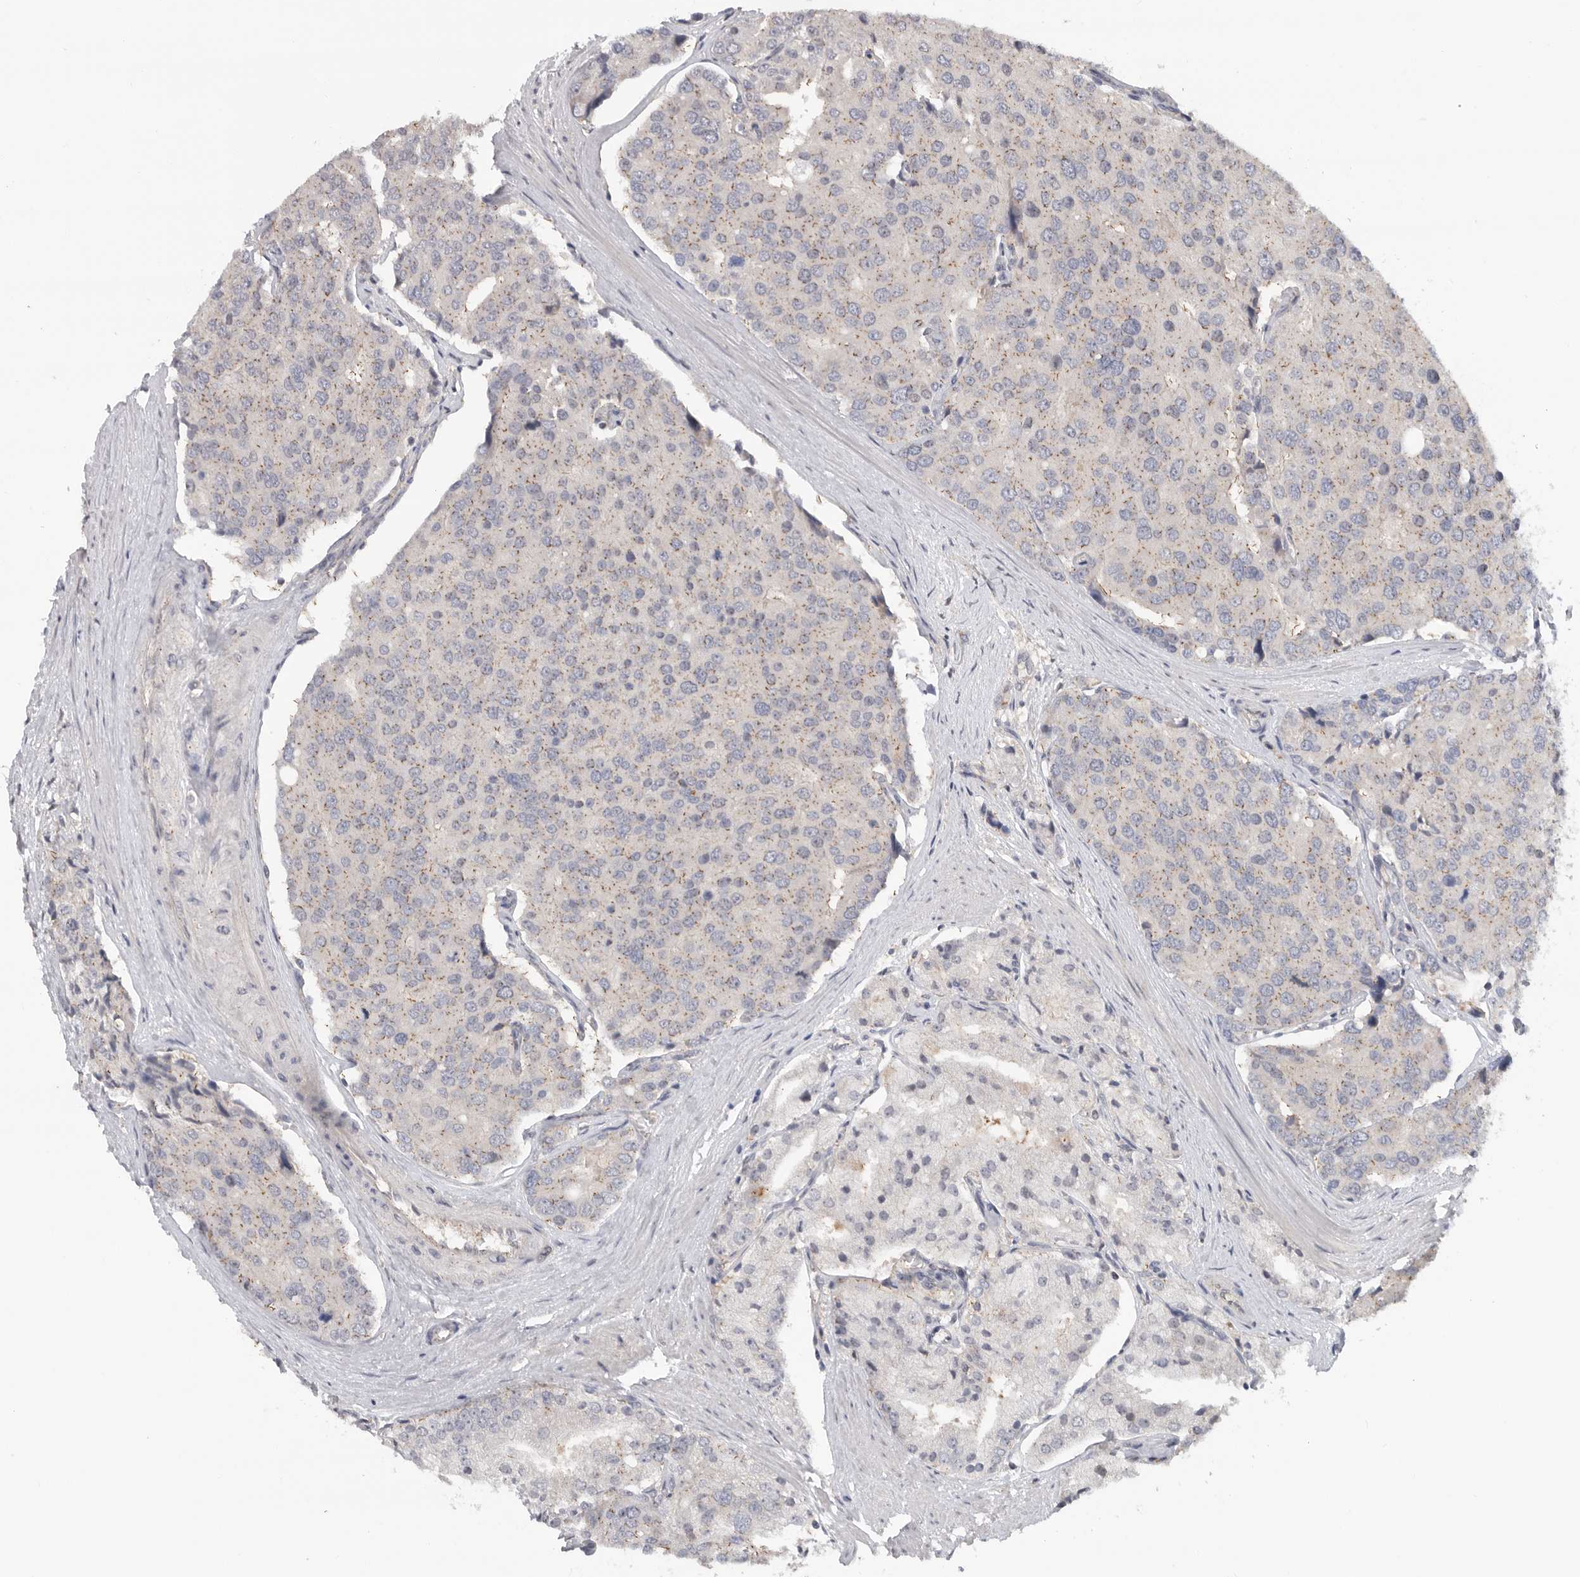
{"staining": {"intensity": "weak", "quantity": "25%-75%", "location": "cytoplasmic/membranous"}, "tissue": "prostate cancer", "cell_type": "Tumor cells", "image_type": "cancer", "snomed": [{"axis": "morphology", "description": "Adenocarcinoma, High grade"}, {"axis": "topography", "description": "Prostate"}], "caption": "There is low levels of weak cytoplasmic/membranous expression in tumor cells of prostate adenocarcinoma (high-grade), as demonstrated by immunohistochemical staining (brown color).", "gene": "KLK5", "patient": {"sex": "male", "age": 50}}